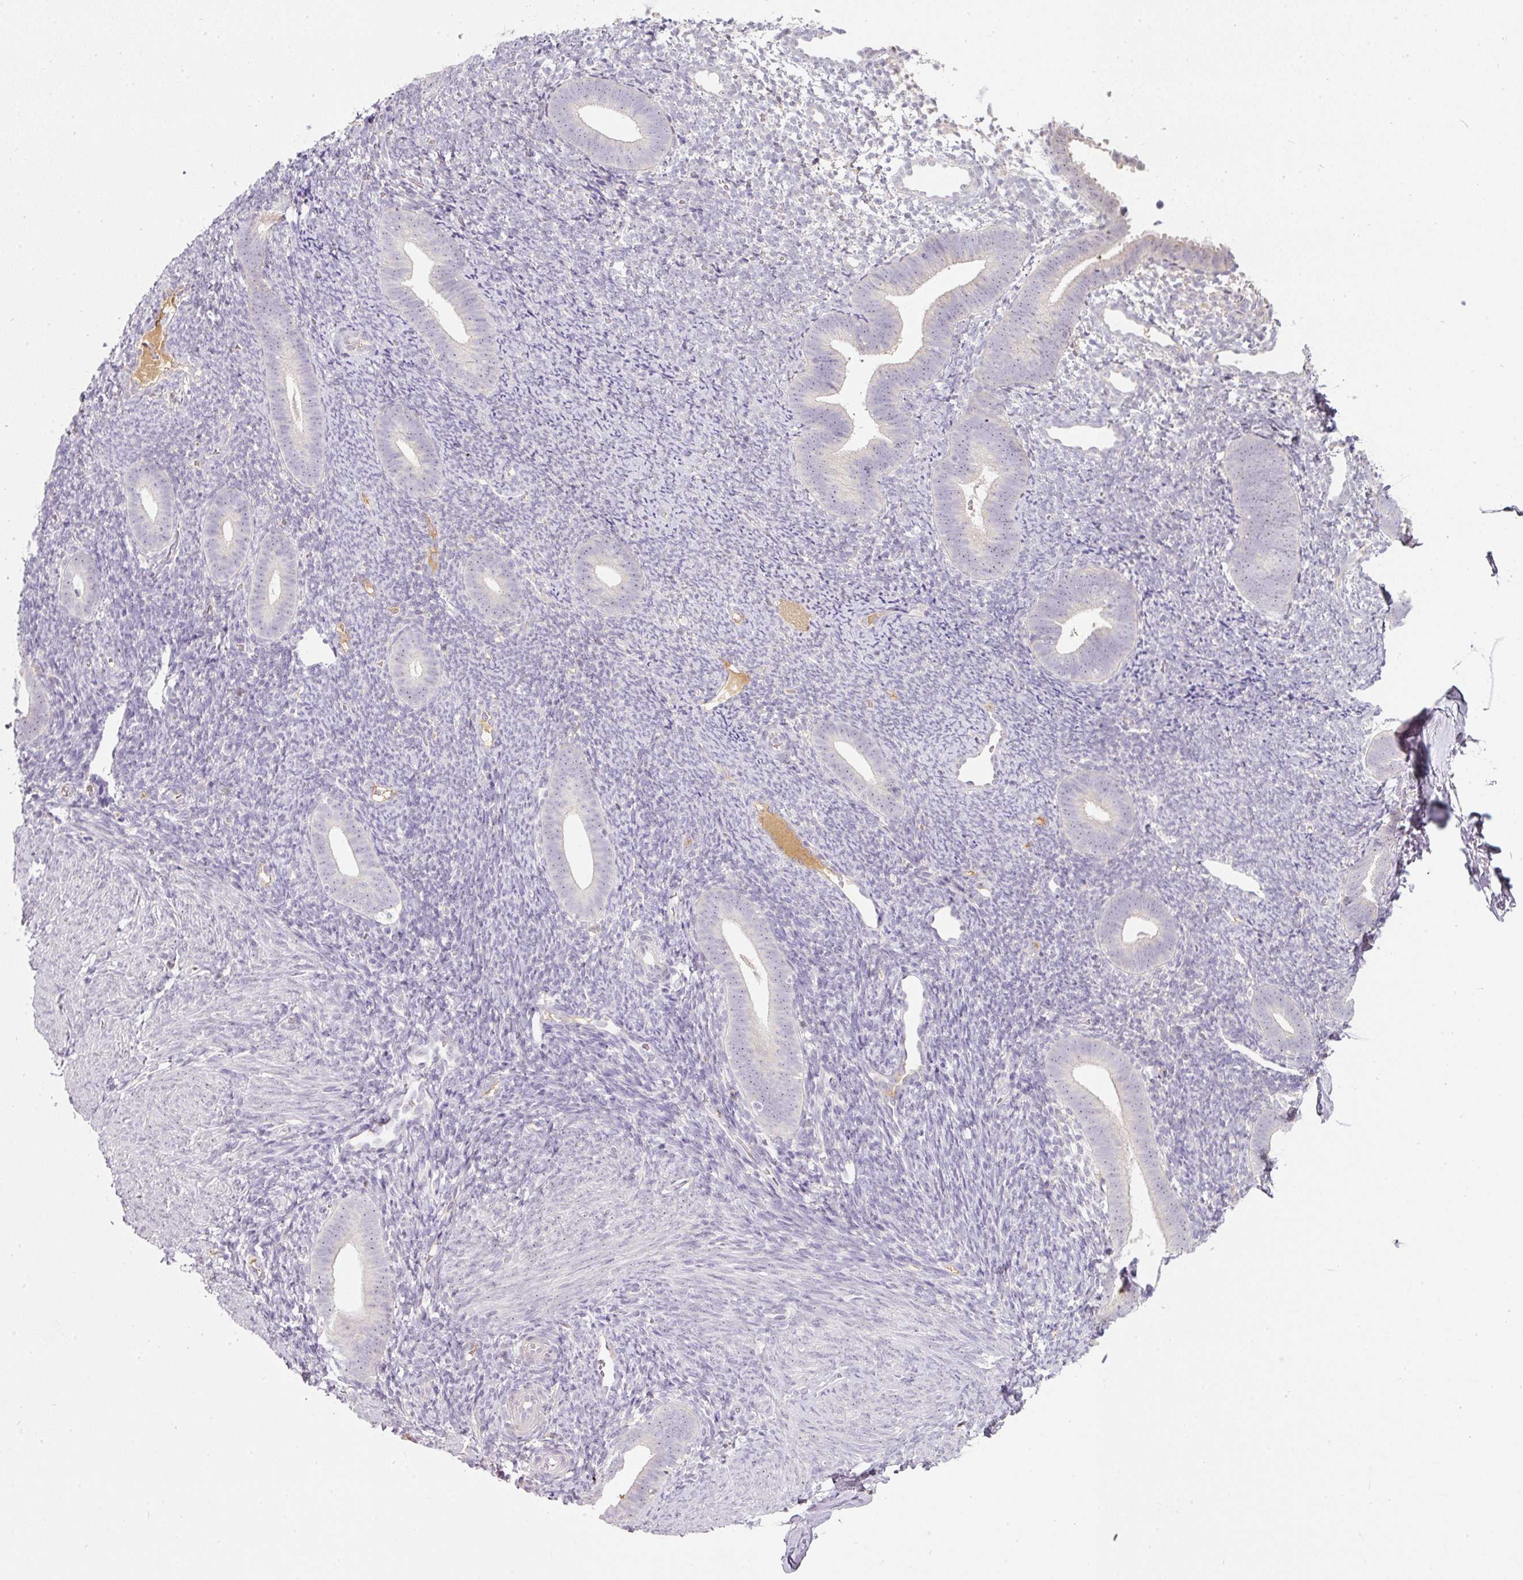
{"staining": {"intensity": "negative", "quantity": "none", "location": "none"}, "tissue": "endometrium", "cell_type": "Cells in endometrial stroma", "image_type": "normal", "snomed": [{"axis": "morphology", "description": "Normal tissue, NOS"}, {"axis": "topography", "description": "Endometrium"}], "caption": "This image is of normal endometrium stained with immunohistochemistry to label a protein in brown with the nuclei are counter-stained blue. There is no expression in cells in endometrial stroma.", "gene": "TMEM37", "patient": {"sex": "female", "age": 39}}